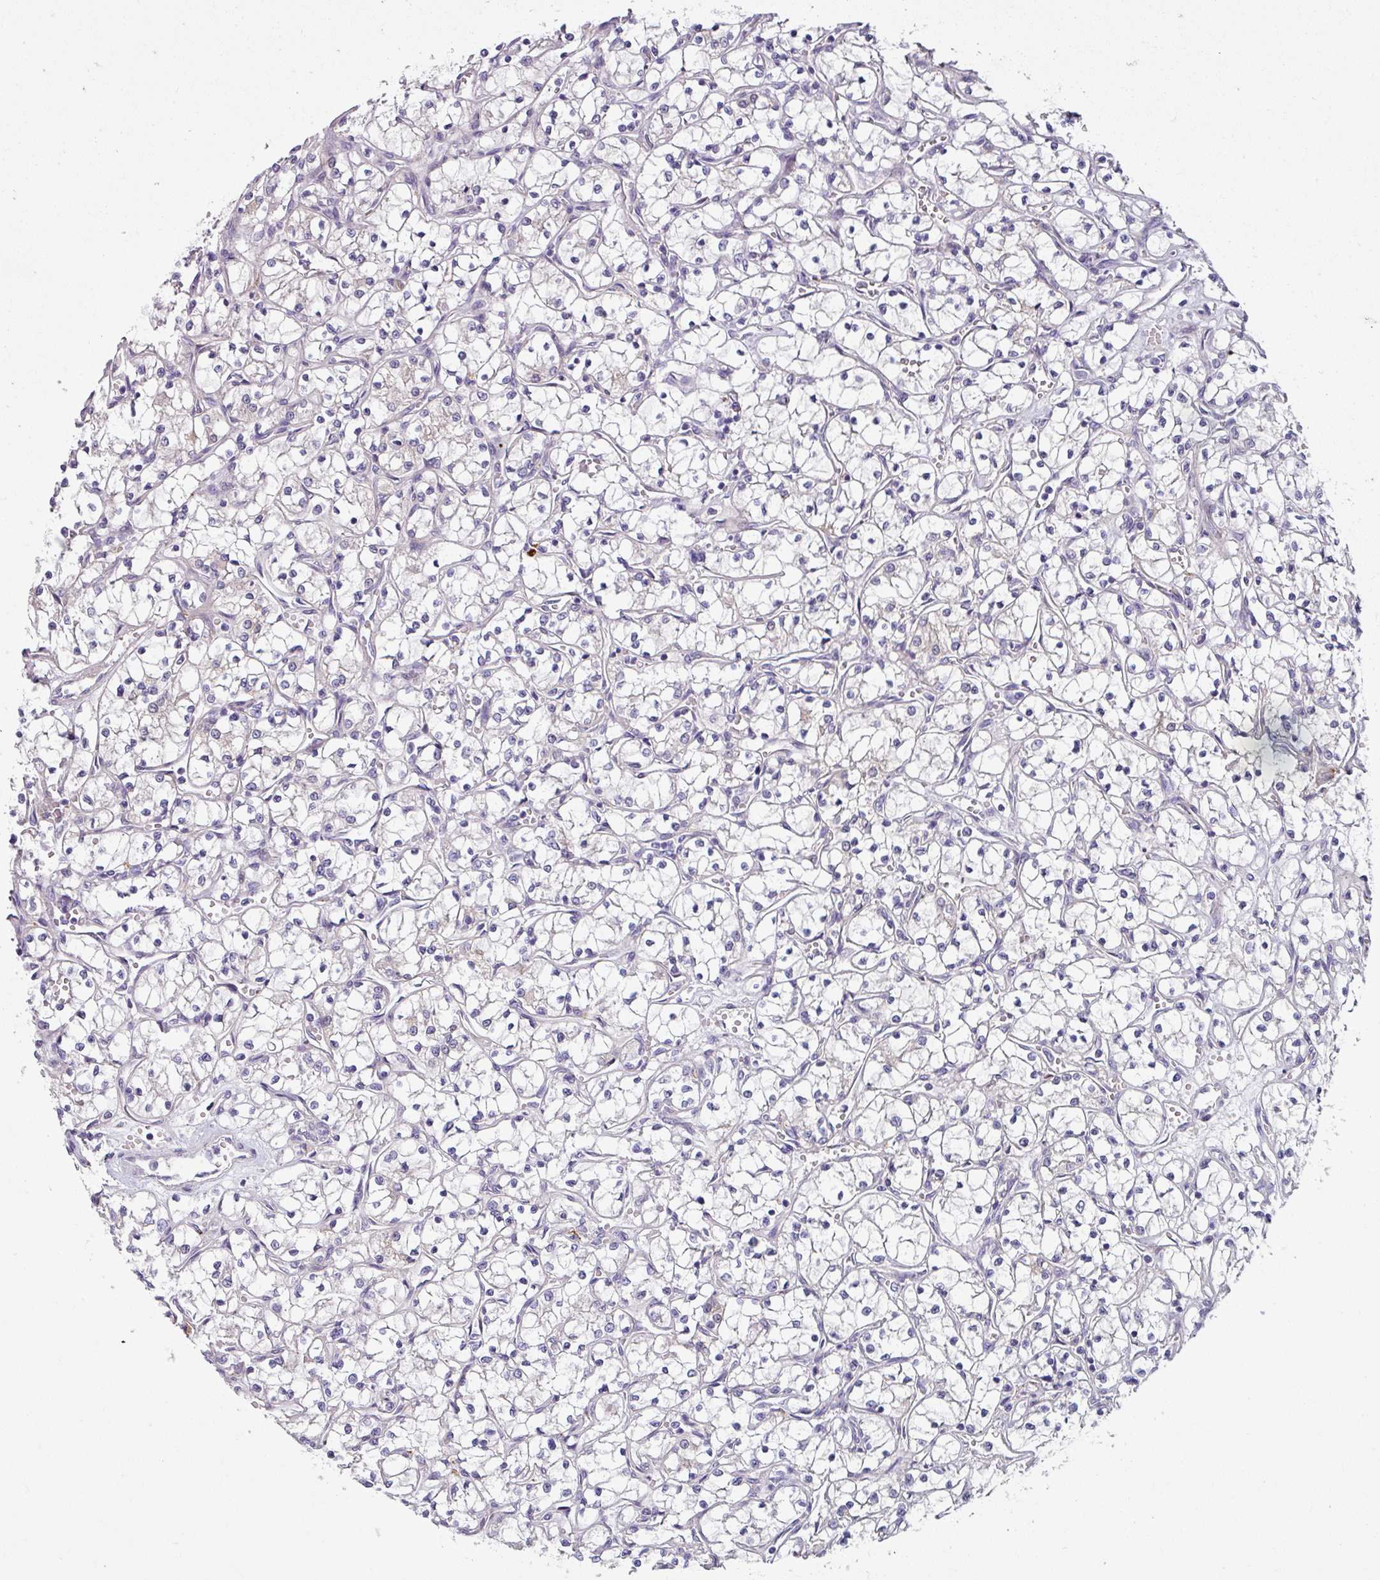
{"staining": {"intensity": "negative", "quantity": "none", "location": "none"}, "tissue": "renal cancer", "cell_type": "Tumor cells", "image_type": "cancer", "snomed": [{"axis": "morphology", "description": "Adenocarcinoma, NOS"}, {"axis": "topography", "description": "Kidney"}], "caption": "Immunohistochemistry of human adenocarcinoma (renal) reveals no positivity in tumor cells.", "gene": "KLHL3", "patient": {"sex": "female", "age": 69}}